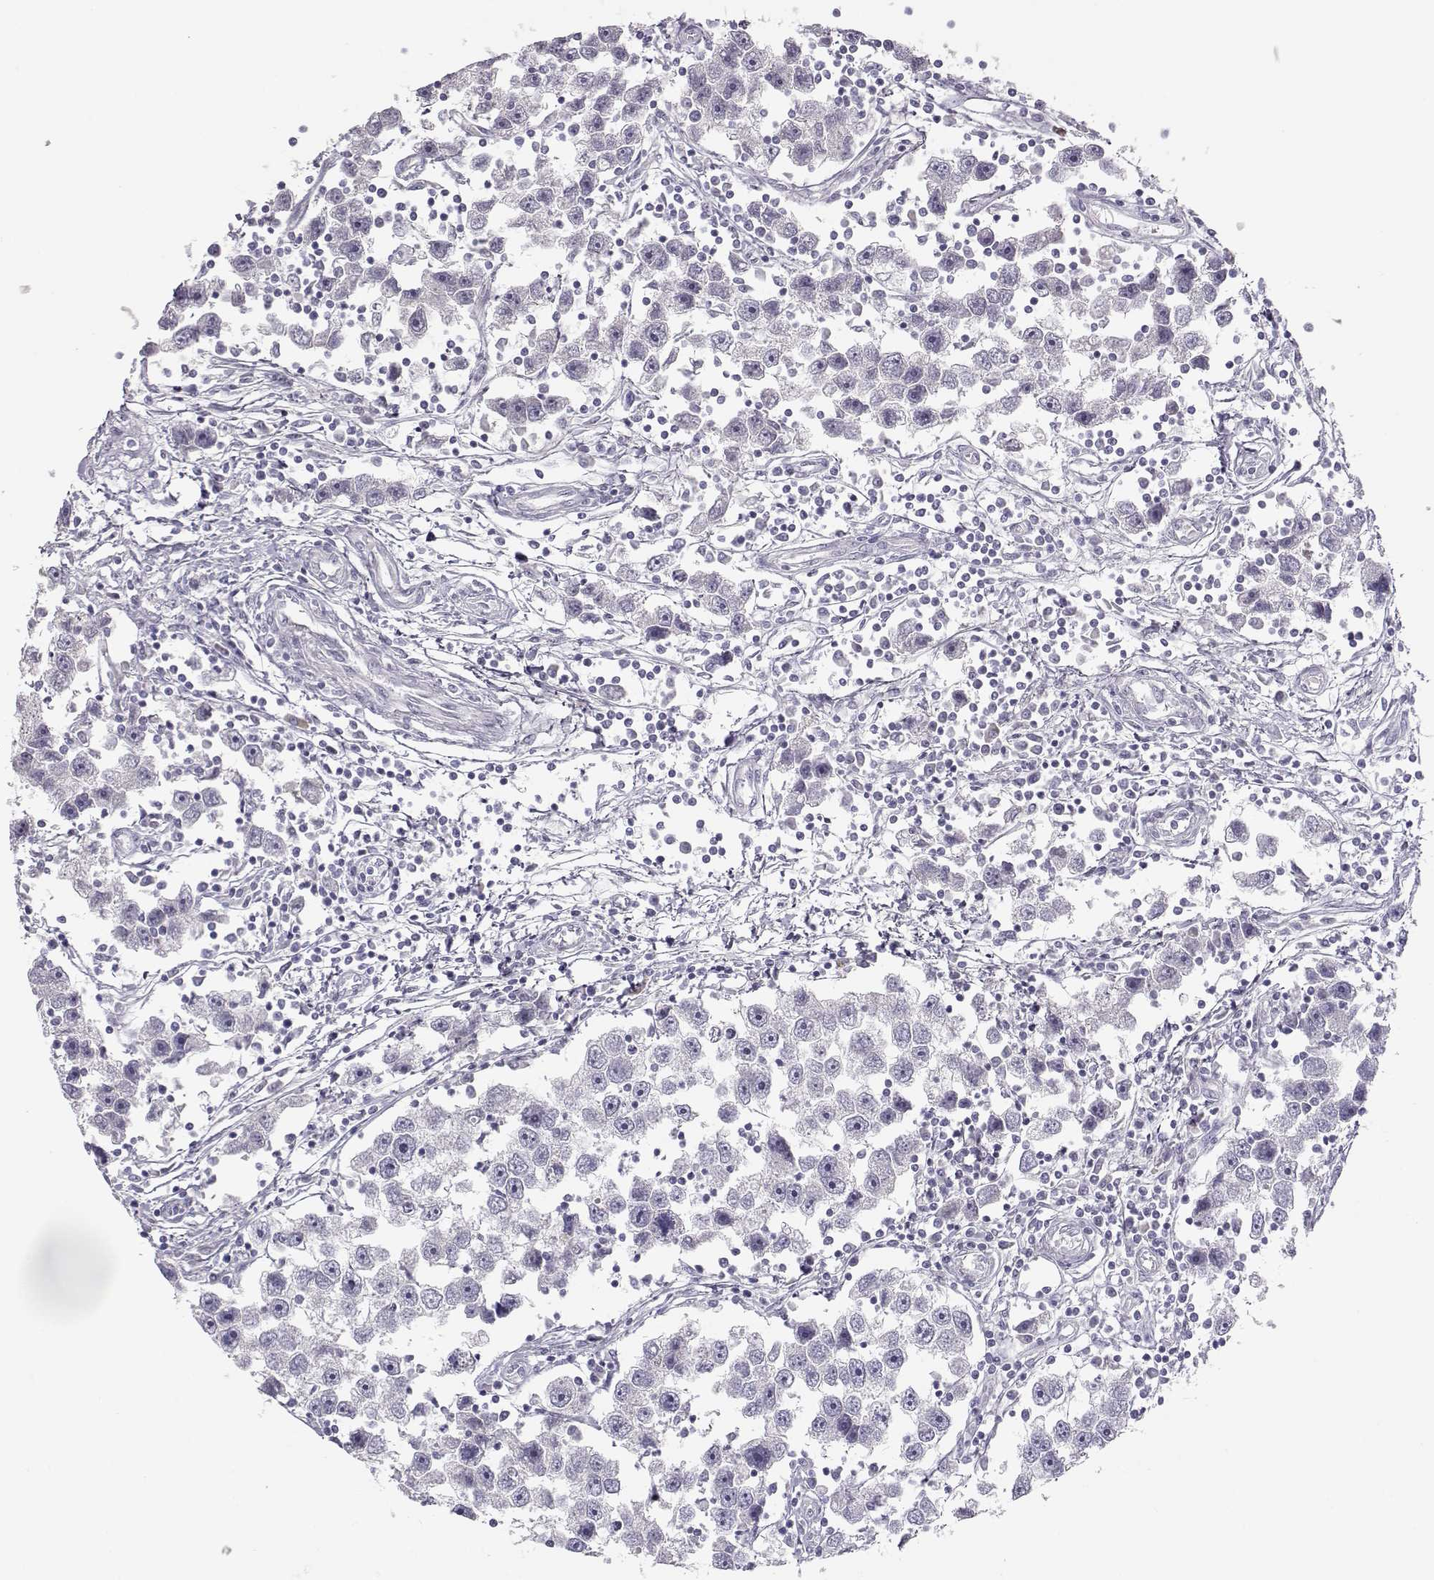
{"staining": {"intensity": "negative", "quantity": "none", "location": "none"}, "tissue": "testis cancer", "cell_type": "Tumor cells", "image_type": "cancer", "snomed": [{"axis": "morphology", "description": "Seminoma, NOS"}, {"axis": "topography", "description": "Testis"}], "caption": "An immunohistochemistry (IHC) image of seminoma (testis) is shown. There is no staining in tumor cells of seminoma (testis). (DAB immunohistochemistry (IHC) with hematoxylin counter stain).", "gene": "TTC26", "patient": {"sex": "male", "age": 30}}